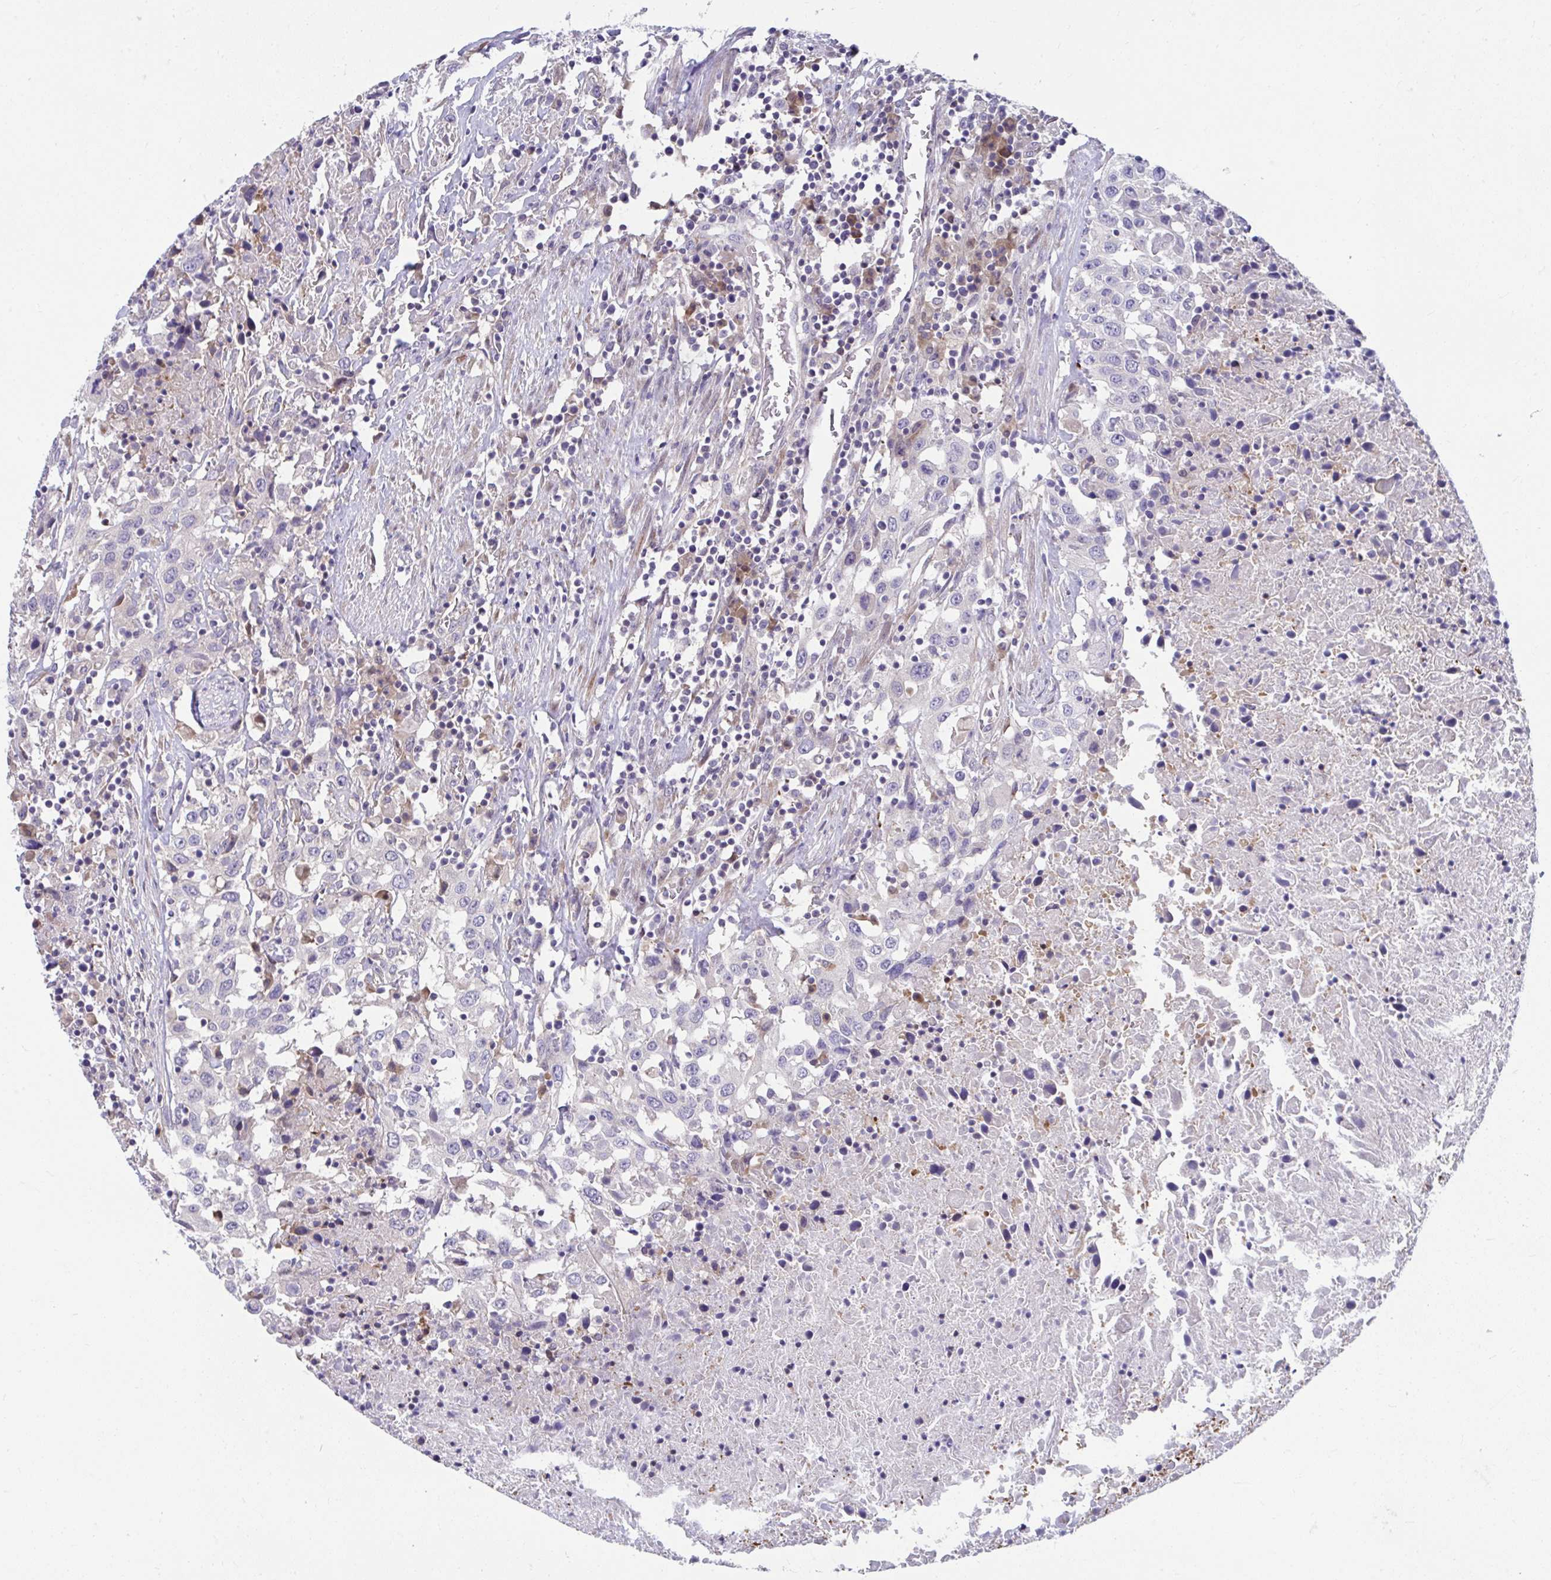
{"staining": {"intensity": "negative", "quantity": "none", "location": "none"}, "tissue": "urothelial cancer", "cell_type": "Tumor cells", "image_type": "cancer", "snomed": [{"axis": "morphology", "description": "Urothelial carcinoma, High grade"}, {"axis": "topography", "description": "Urinary bladder"}], "caption": "Immunohistochemistry of human urothelial cancer exhibits no staining in tumor cells.", "gene": "PCDHB7", "patient": {"sex": "male", "age": 61}}